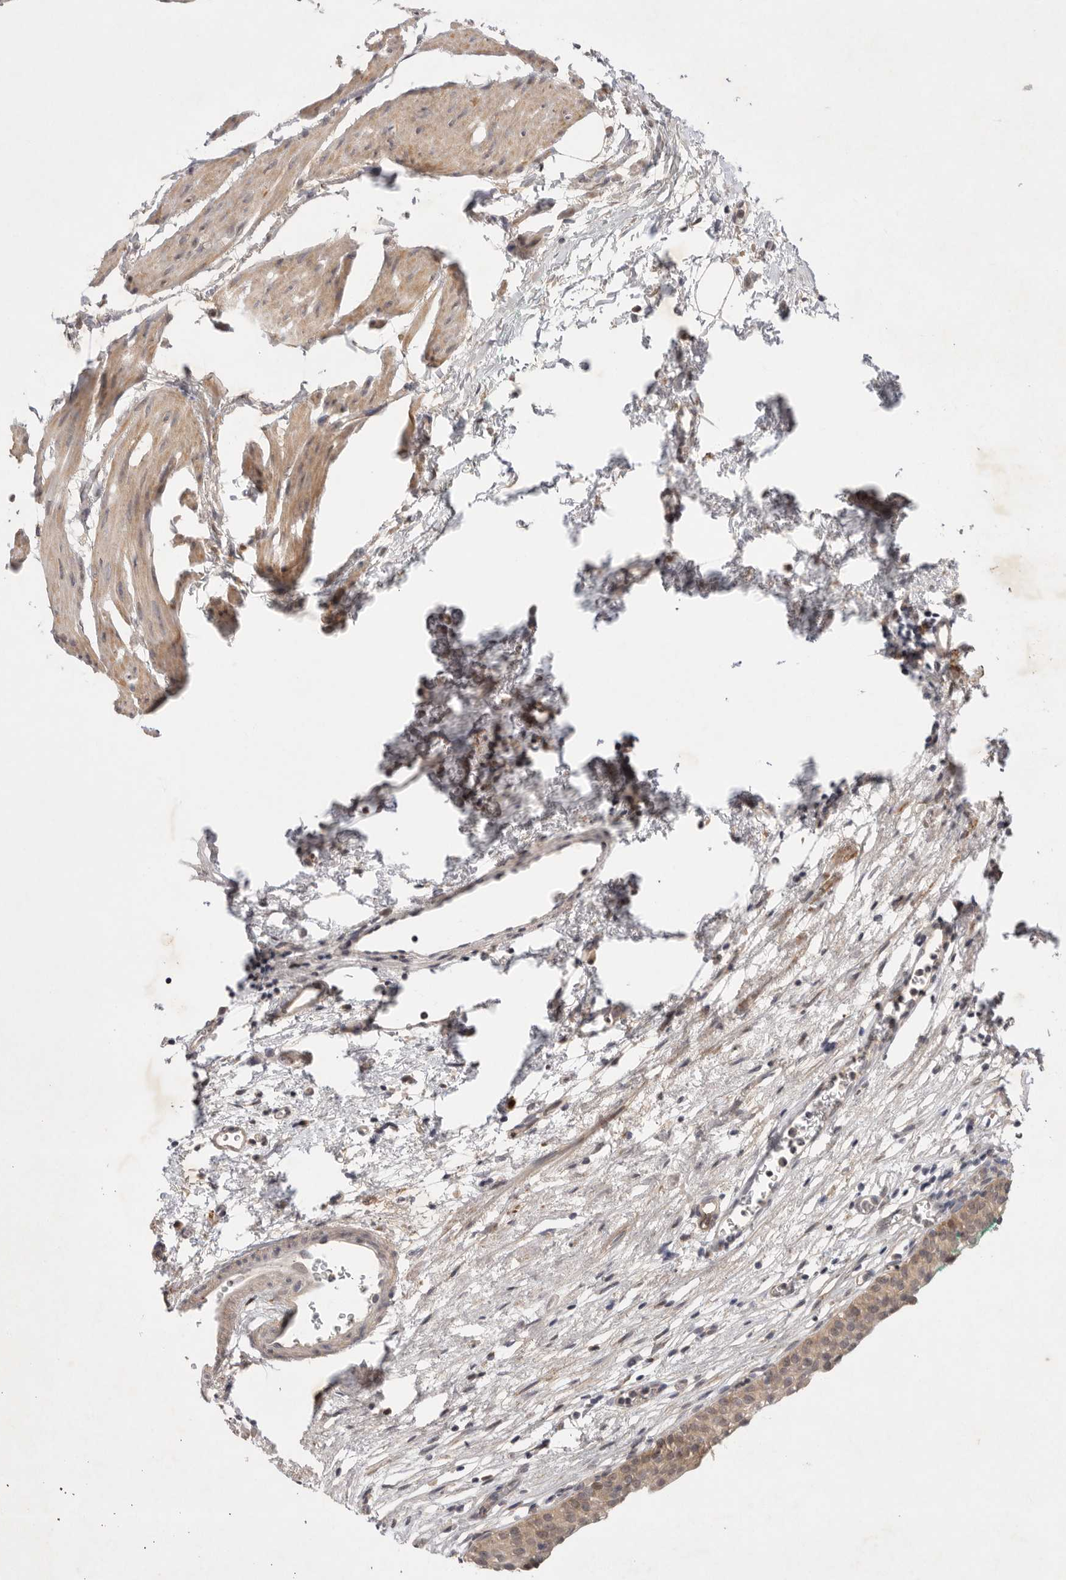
{"staining": {"intensity": "moderate", "quantity": ">75%", "location": "cytoplasmic/membranous"}, "tissue": "urinary bladder", "cell_type": "Urothelial cells", "image_type": "normal", "snomed": [{"axis": "morphology", "description": "Normal tissue, NOS"}, {"axis": "morphology", "description": "Urothelial carcinoma, High grade"}, {"axis": "topography", "description": "Urinary bladder"}], "caption": "Immunohistochemistry (IHC) histopathology image of normal urinary bladder stained for a protein (brown), which demonstrates medium levels of moderate cytoplasmic/membranous expression in about >75% of urothelial cells.", "gene": "PTPDC1", "patient": {"sex": "female", "age": 60}}